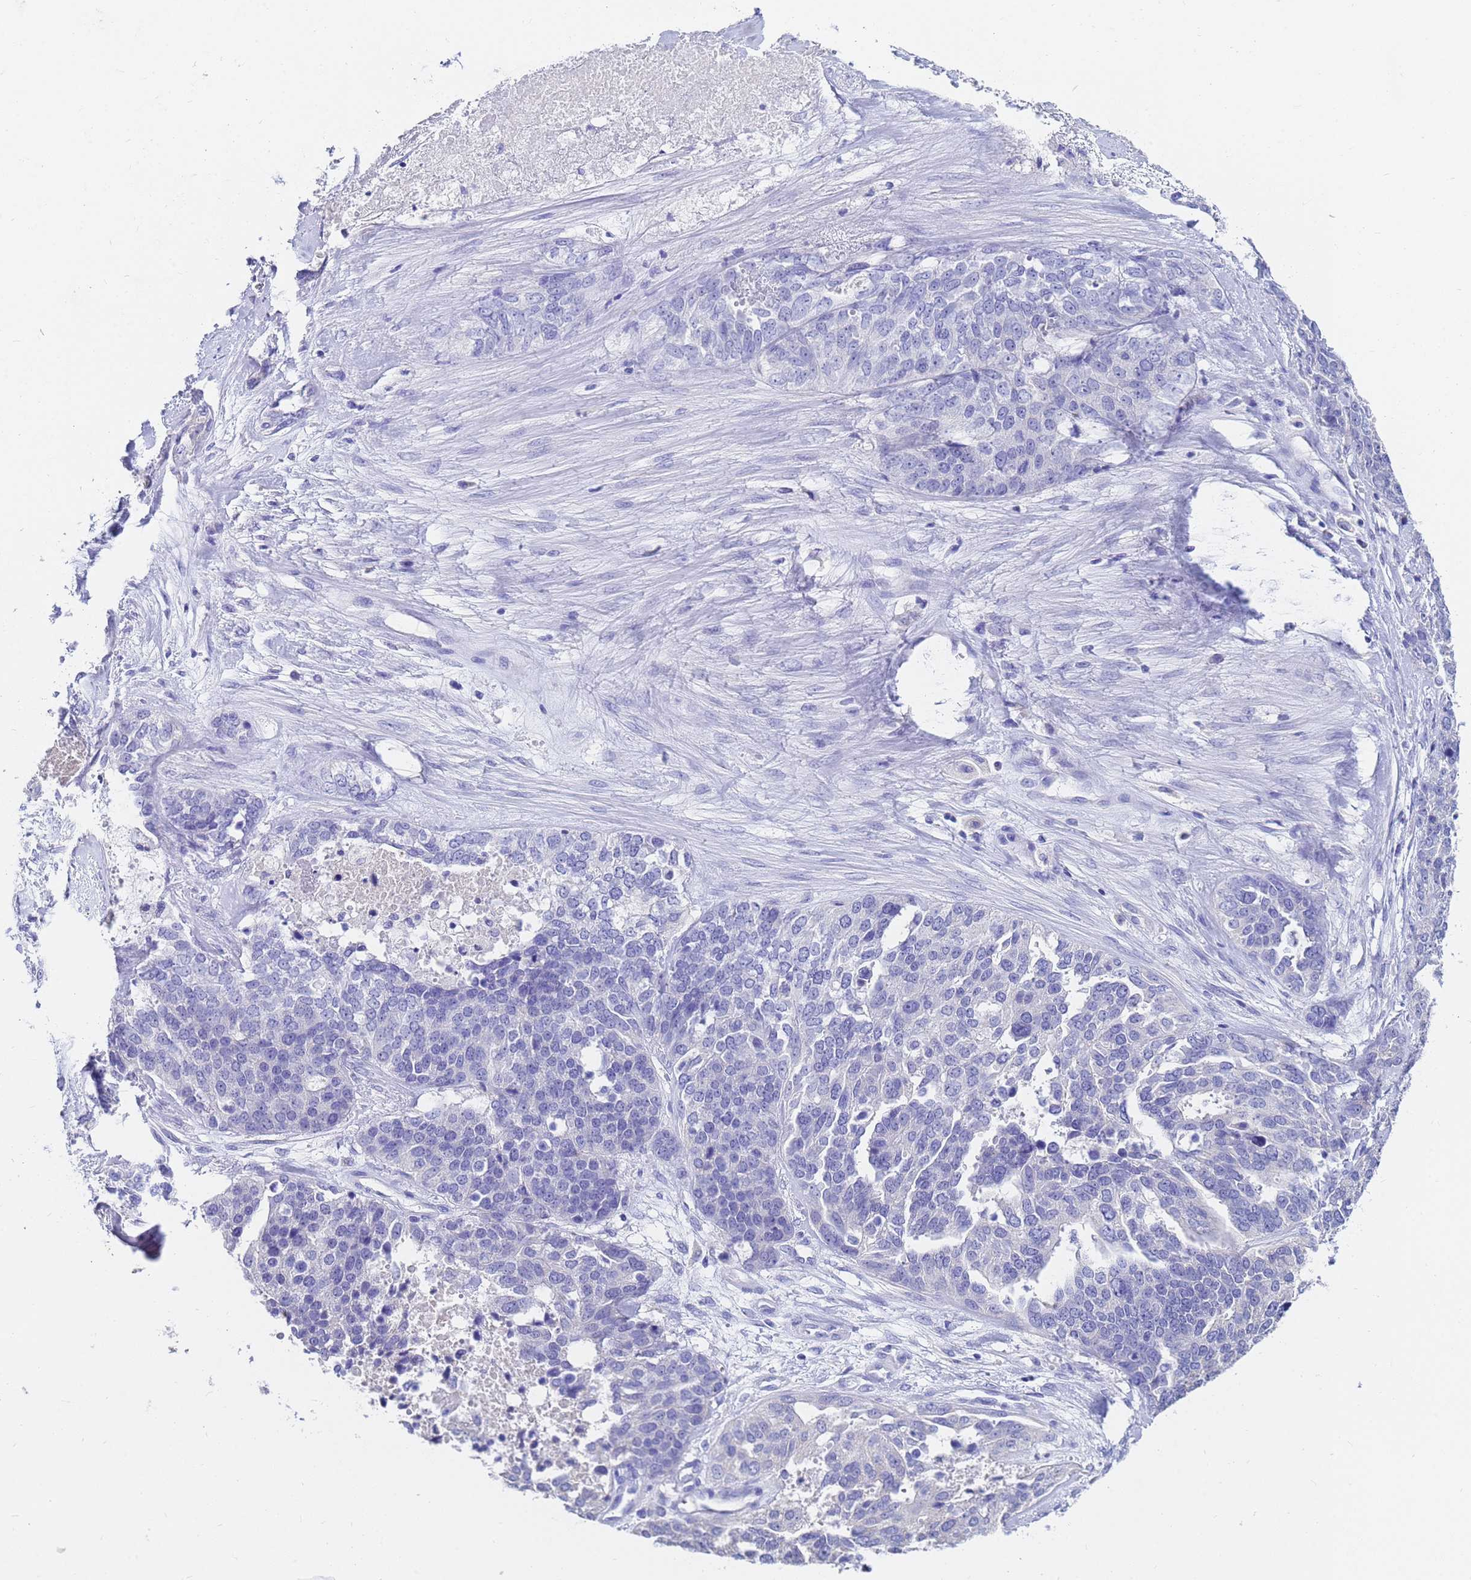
{"staining": {"intensity": "negative", "quantity": "none", "location": "none"}, "tissue": "ovarian cancer", "cell_type": "Tumor cells", "image_type": "cancer", "snomed": [{"axis": "morphology", "description": "Cystadenocarcinoma, serous, NOS"}, {"axis": "topography", "description": "Ovary"}], "caption": "High magnification brightfield microscopy of ovarian cancer (serous cystadenocarcinoma) stained with DAB (3,3'-diaminobenzidine) (brown) and counterstained with hematoxylin (blue): tumor cells show no significant positivity. (Stains: DAB IHC with hematoxylin counter stain, Microscopy: brightfield microscopy at high magnification).", "gene": "C2orf72", "patient": {"sex": "female", "age": 44}}